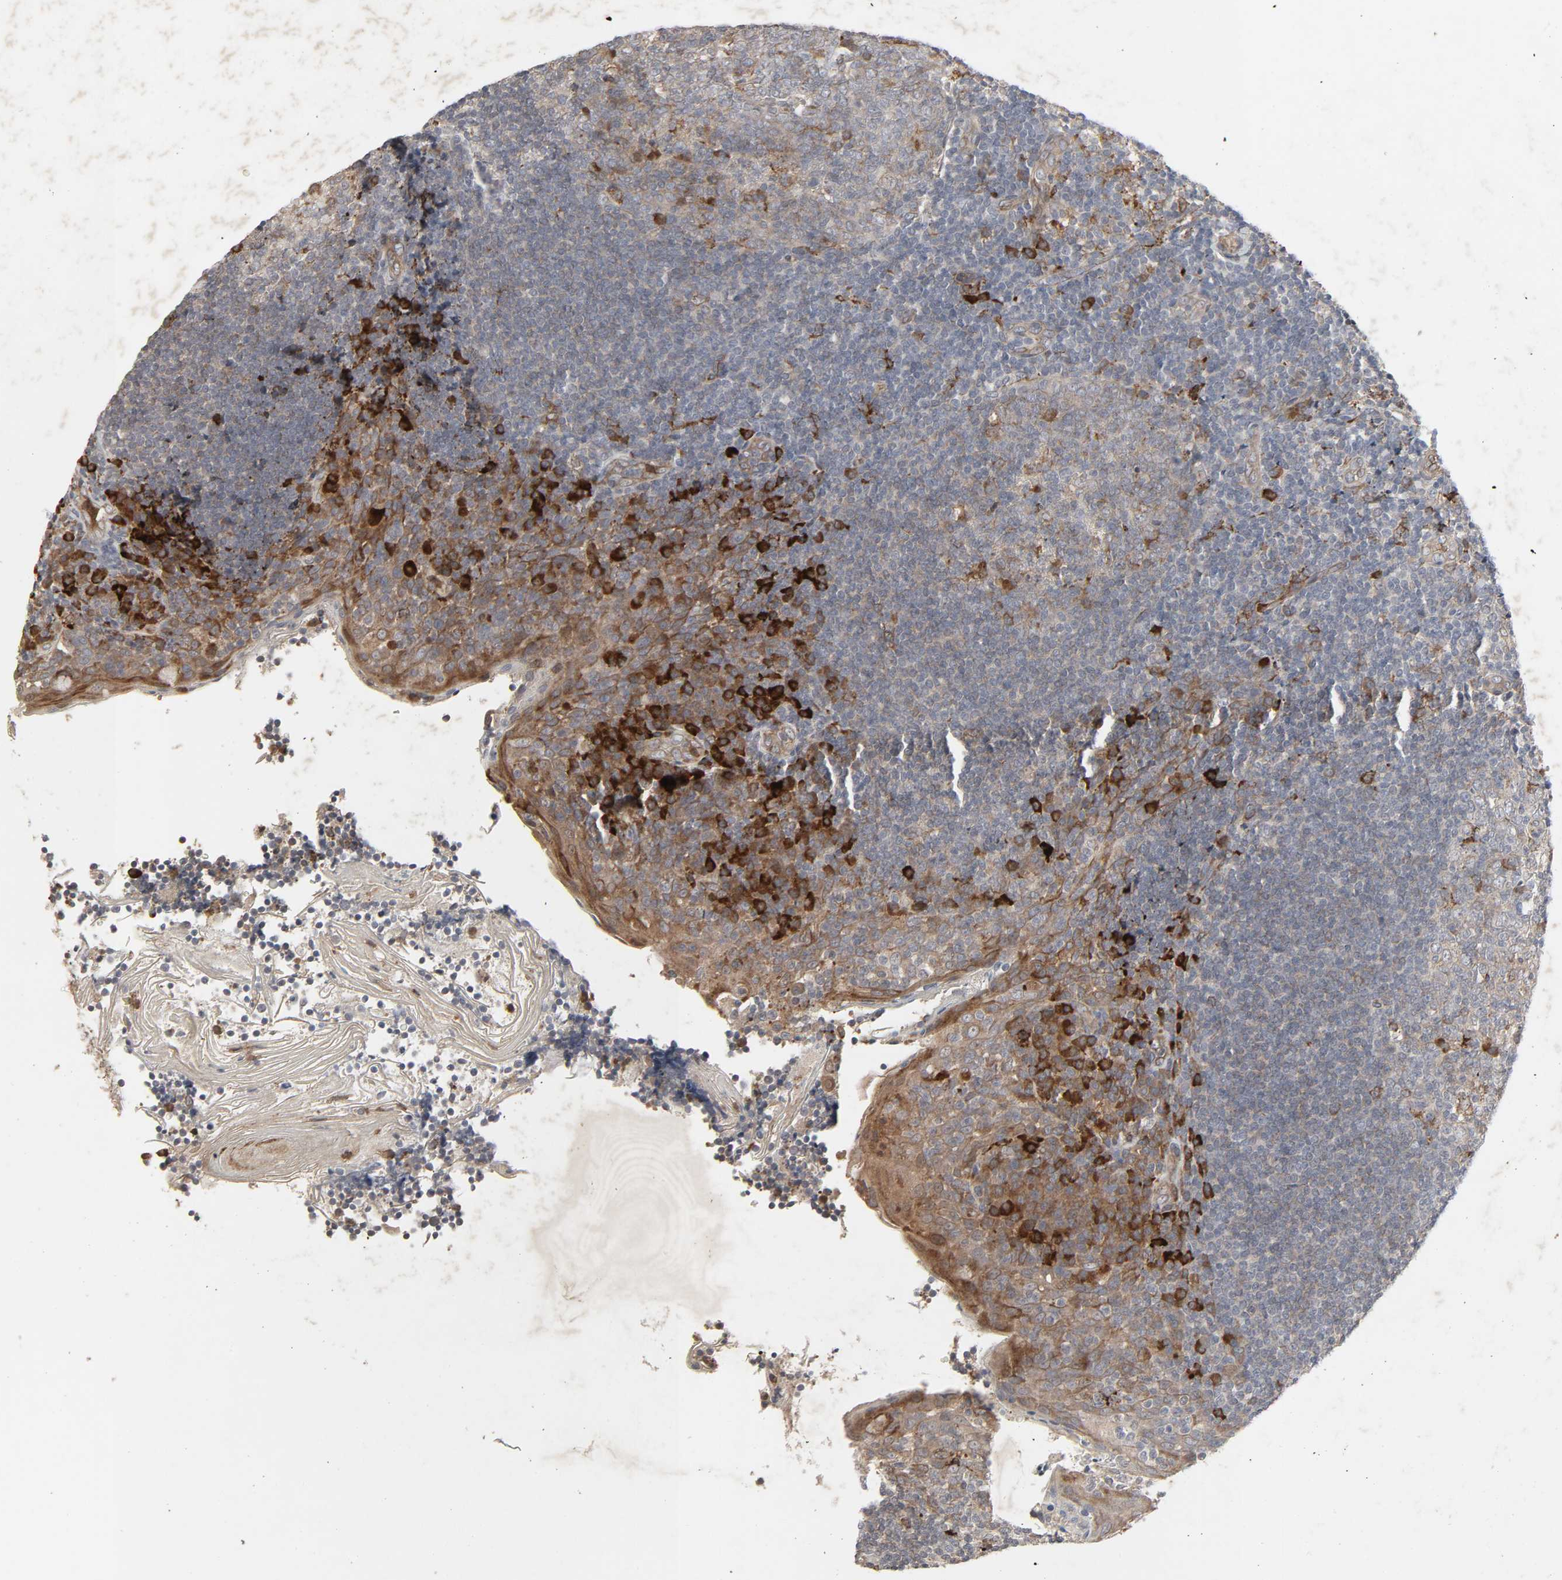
{"staining": {"intensity": "weak", "quantity": ">75%", "location": "cytoplasmic/membranous"}, "tissue": "tonsil", "cell_type": "Germinal center cells", "image_type": "normal", "snomed": [{"axis": "morphology", "description": "Normal tissue, NOS"}, {"axis": "topography", "description": "Tonsil"}], "caption": "Immunohistochemical staining of unremarkable tonsil displays low levels of weak cytoplasmic/membranous positivity in approximately >75% of germinal center cells.", "gene": "ADCY4", "patient": {"sex": "male", "age": 31}}